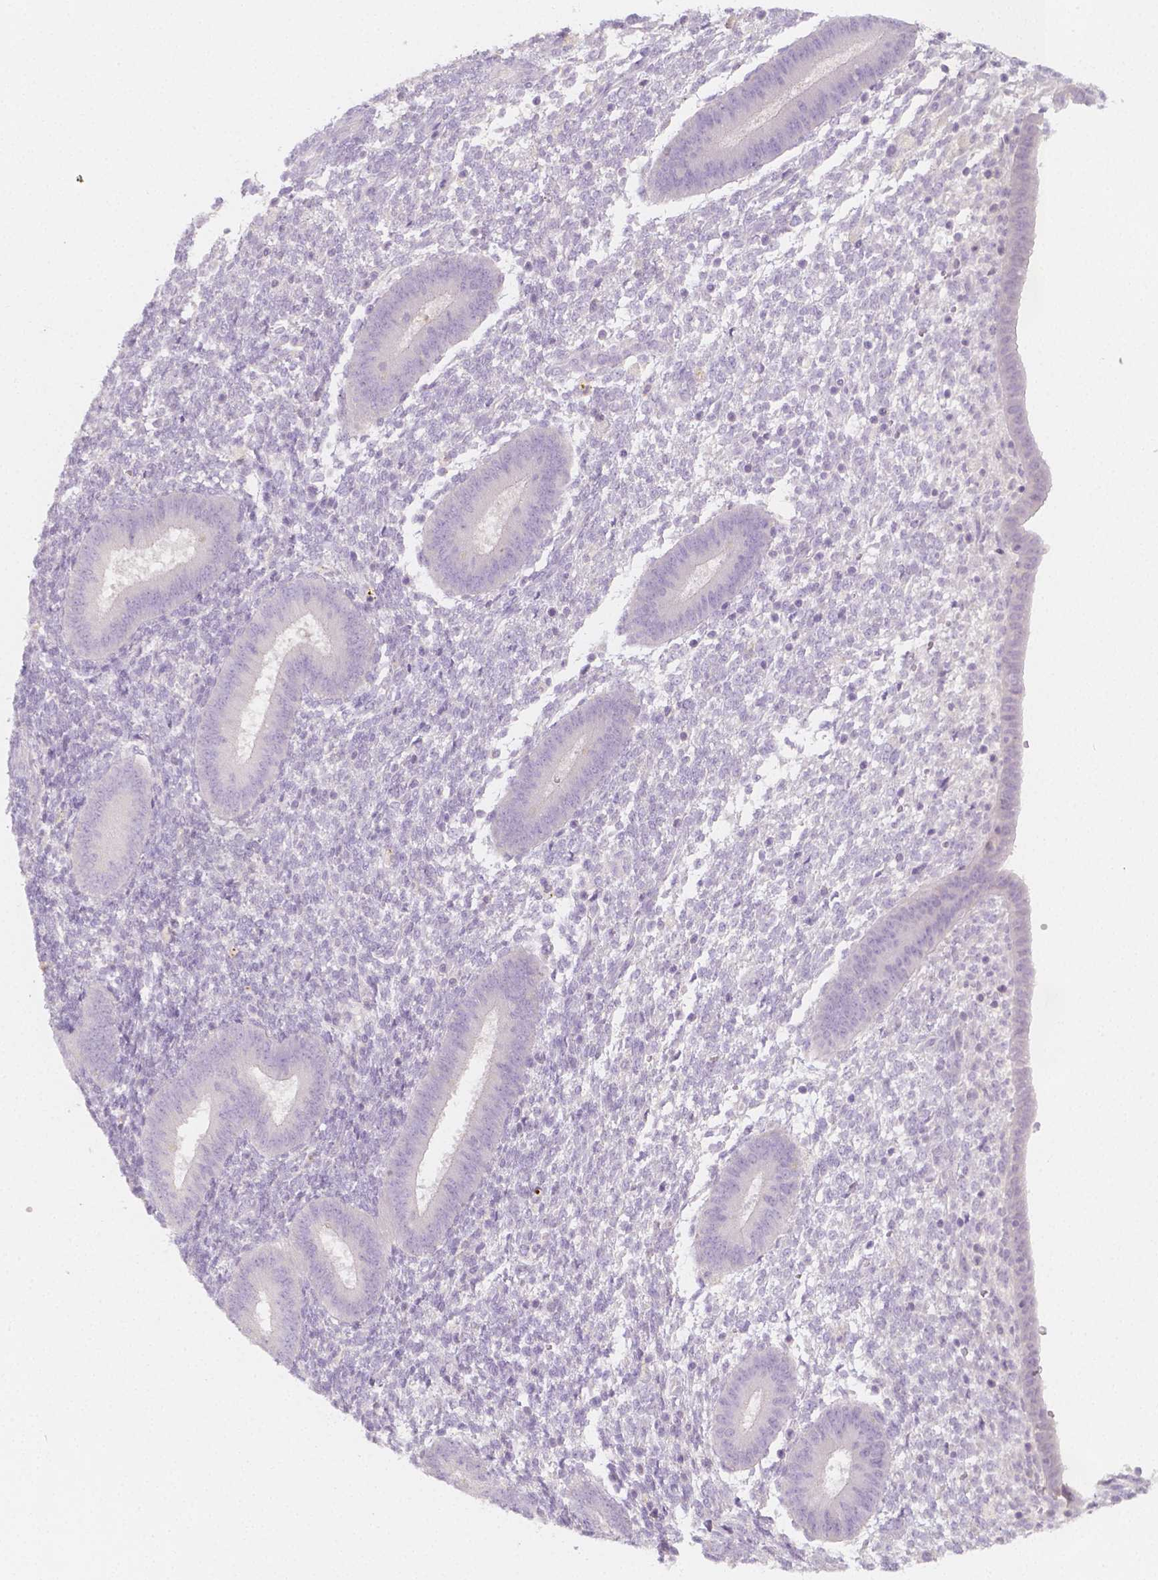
{"staining": {"intensity": "negative", "quantity": "none", "location": "none"}, "tissue": "endometrium", "cell_type": "Cells in endometrial stroma", "image_type": "normal", "snomed": [{"axis": "morphology", "description": "Normal tissue, NOS"}, {"axis": "topography", "description": "Endometrium"}], "caption": "The histopathology image shows no staining of cells in endometrial stroma in normal endometrium.", "gene": "BATF", "patient": {"sex": "female", "age": 25}}